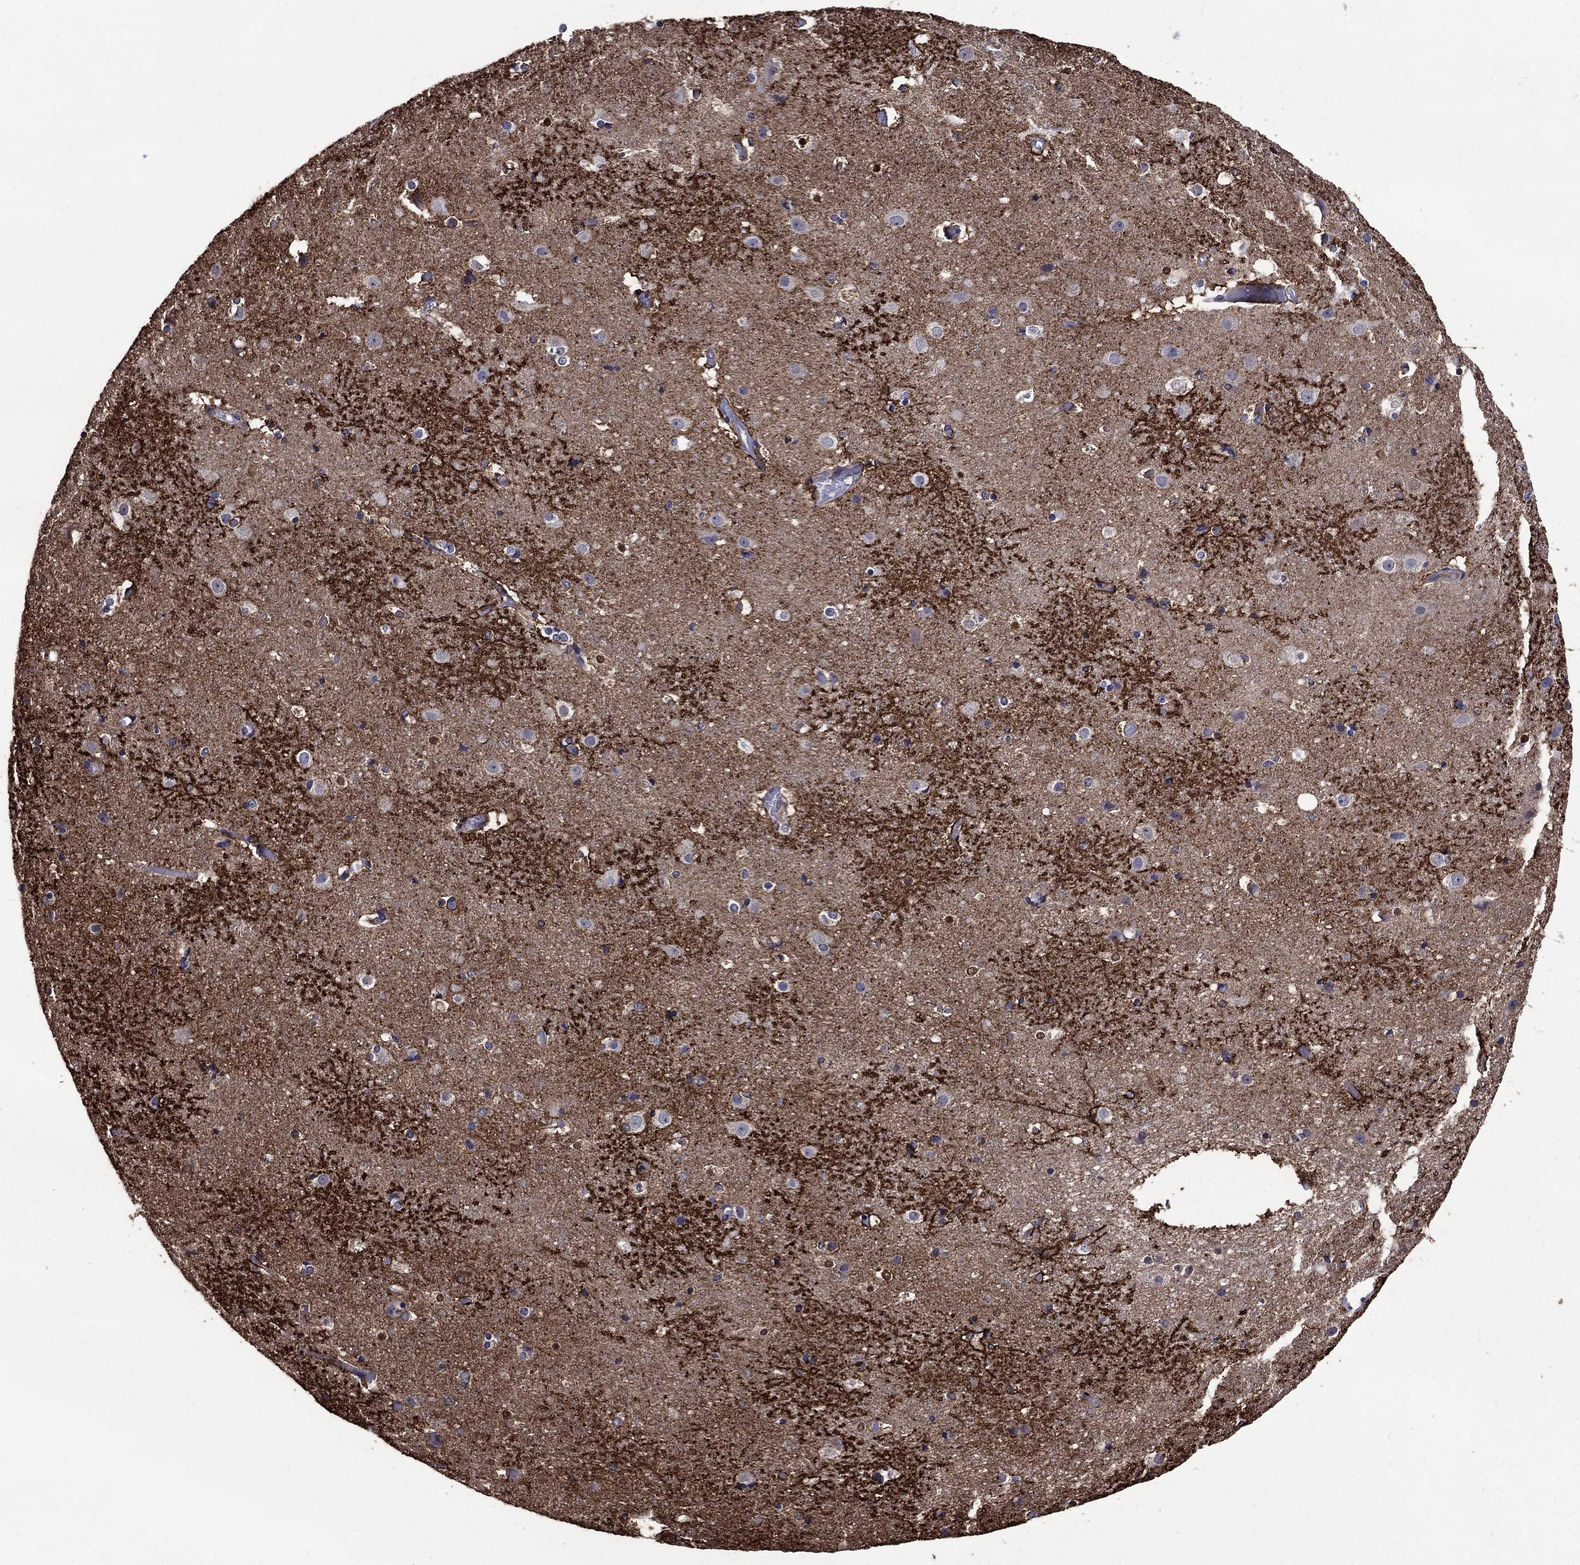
{"staining": {"intensity": "negative", "quantity": "none", "location": "none"}, "tissue": "cerebral cortex", "cell_type": "Endothelial cells", "image_type": "normal", "snomed": [{"axis": "morphology", "description": "Normal tissue, NOS"}, {"axis": "topography", "description": "Cerebral cortex"}], "caption": "This is an IHC image of benign human cerebral cortex. There is no staining in endothelial cells.", "gene": "SLC1A2", "patient": {"sex": "female", "age": 52}}